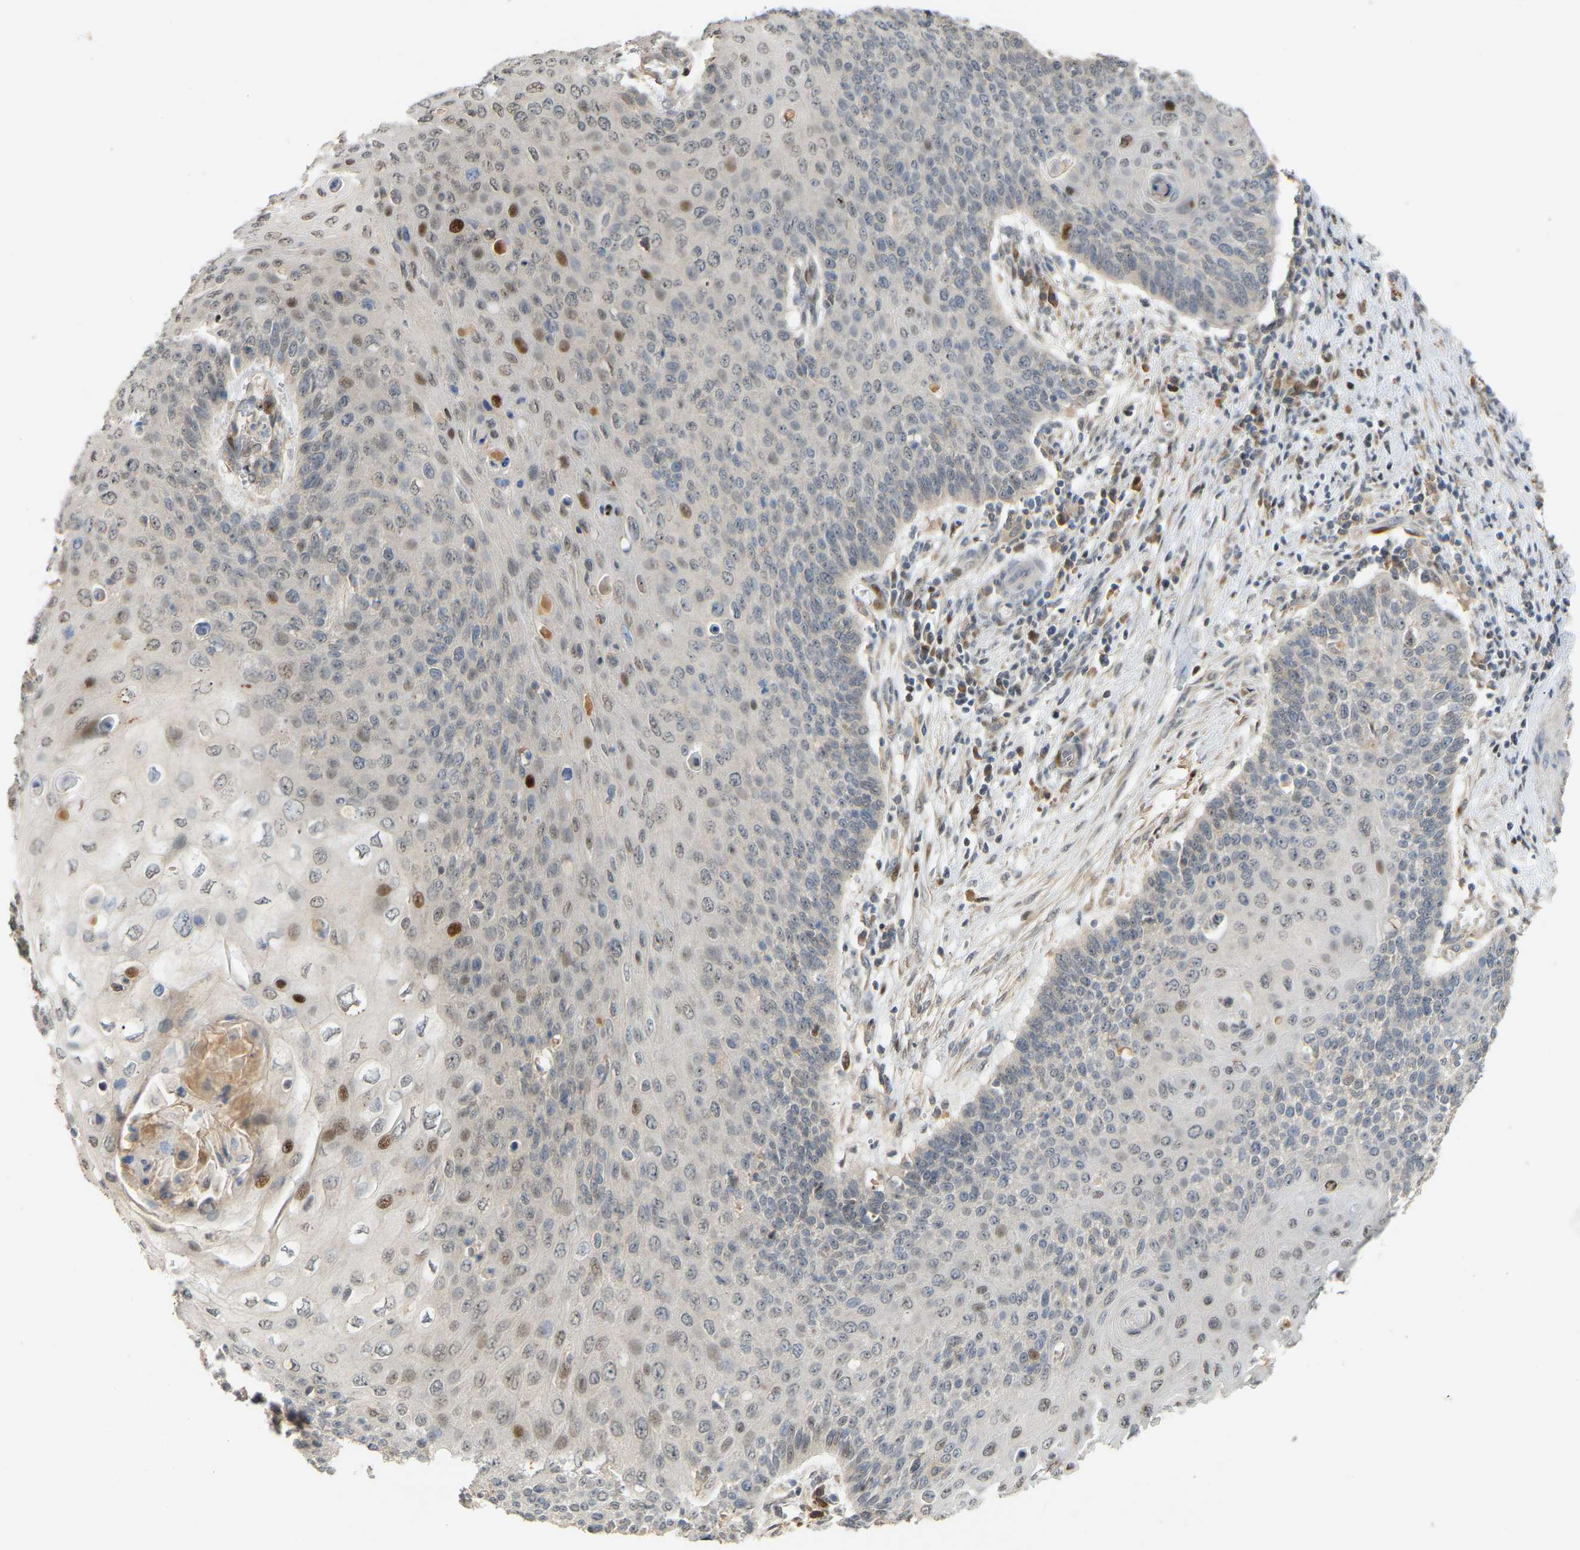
{"staining": {"intensity": "moderate", "quantity": "<25%", "location": "nuclear"}, "tissue": "cervical cancer", "cell_type": "Tumor cells", "image_type": "cancer", "snomed": [{"axis": "morphology", "description": "Squamous cell carcinoma, NOS"}, {"axis": "topography", "description": "Cervix"}], "caption": "Immunohistochemical staining of cervical cancer (squamous cell carcinoma) demonstrates moderate nuclear protein positivity in about <25% of tumor cells.", "gene": "PTPN4", "patient": {"sex": "female", "age": 39}}